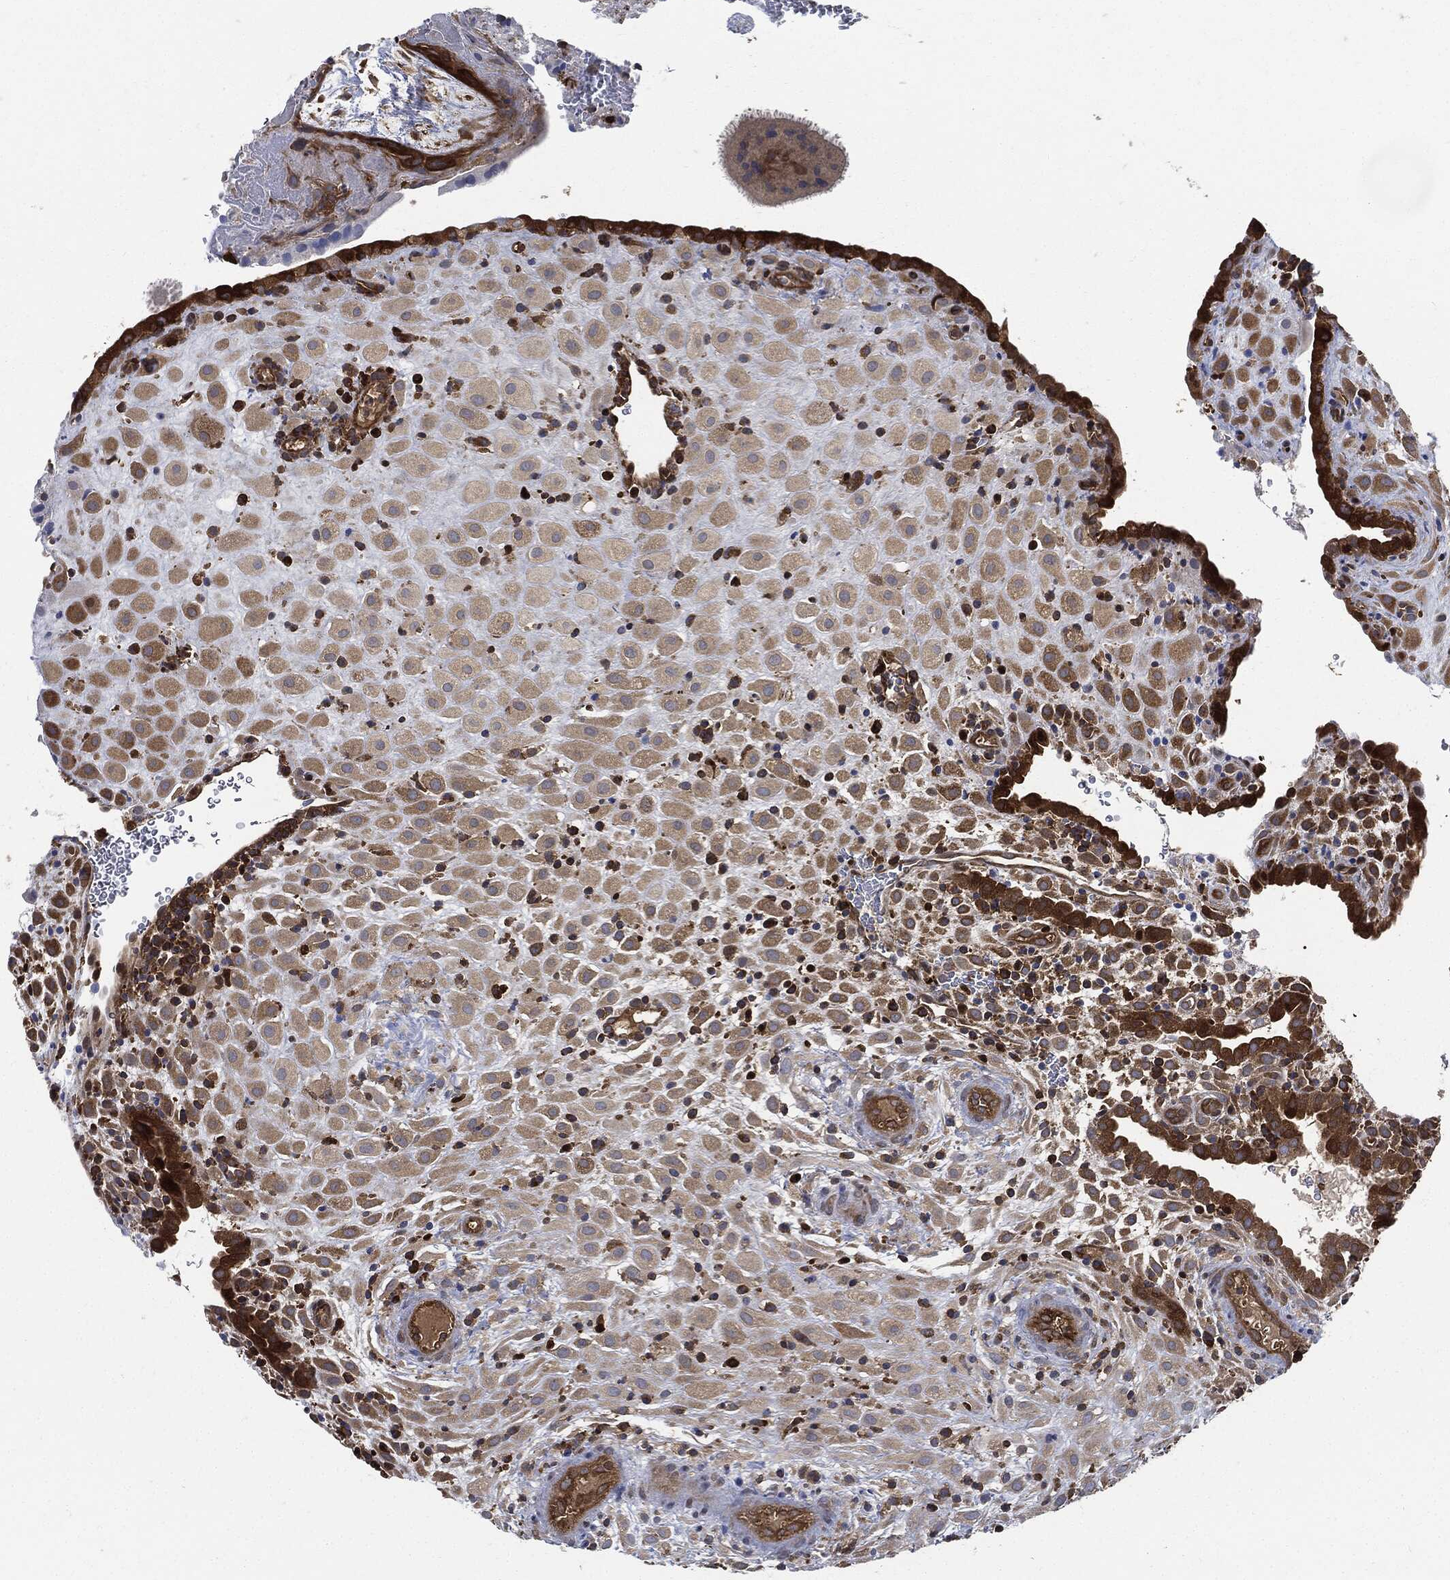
{"staining": {"intensity": "weak", "quantity": "<25%", "location": "cytoplasmic/membranous"}, "tissue": "placenta", "cell_type": "Decidual cells", "image_type": "normal", "snomed": [{"axis": "morphology", "description": "Normal tissue, NOS"}, {"axis": "topography", "description": "Placenta"}], "caption": "Immunohistochemical staining of unremarkable human placenta demonstrates no significant positivity in decidual cells.", "gene": "XPNPEP1", "patient": {"sex": "female", "age": 19}}